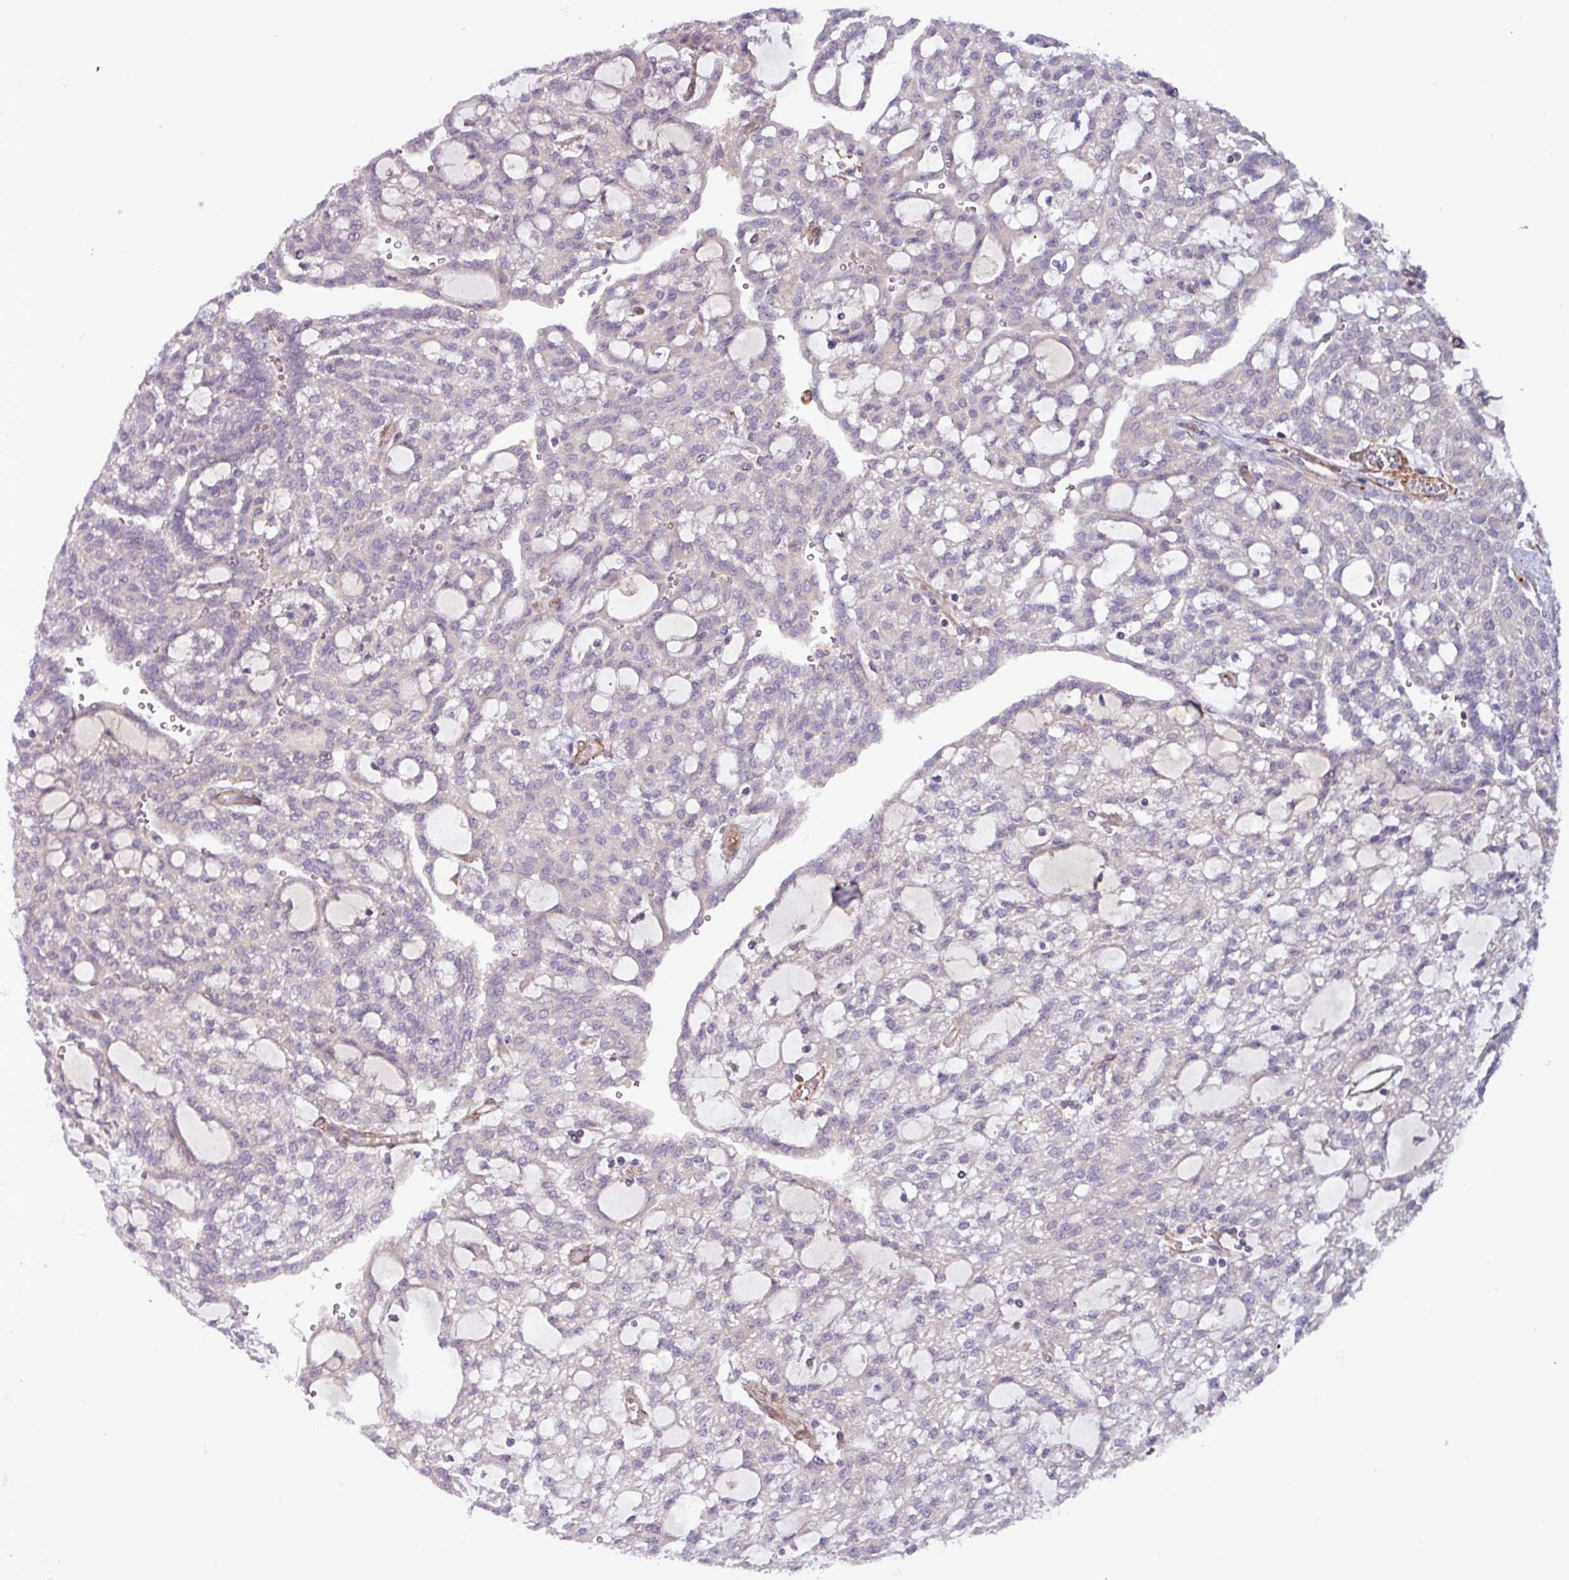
{"staining": {"intensity": "negative", "quantity": "none", "location": "none"}, "tissue": "renal cancer", "cell_type": "Tumor cells", "image_type": "cancer", "snomed": [{"axis": "morphology", "description": "Adenocarcinoma, NOS"}, {"axis": "topography", "description": "Kidney"}], "caption": "This is an immunohistochemistry photomicrograph of adenocarcinoma (renal). There is no expression in tumor cells.", "gene": "PCED1A", "patient": {"sex": "male", "age": 63}}